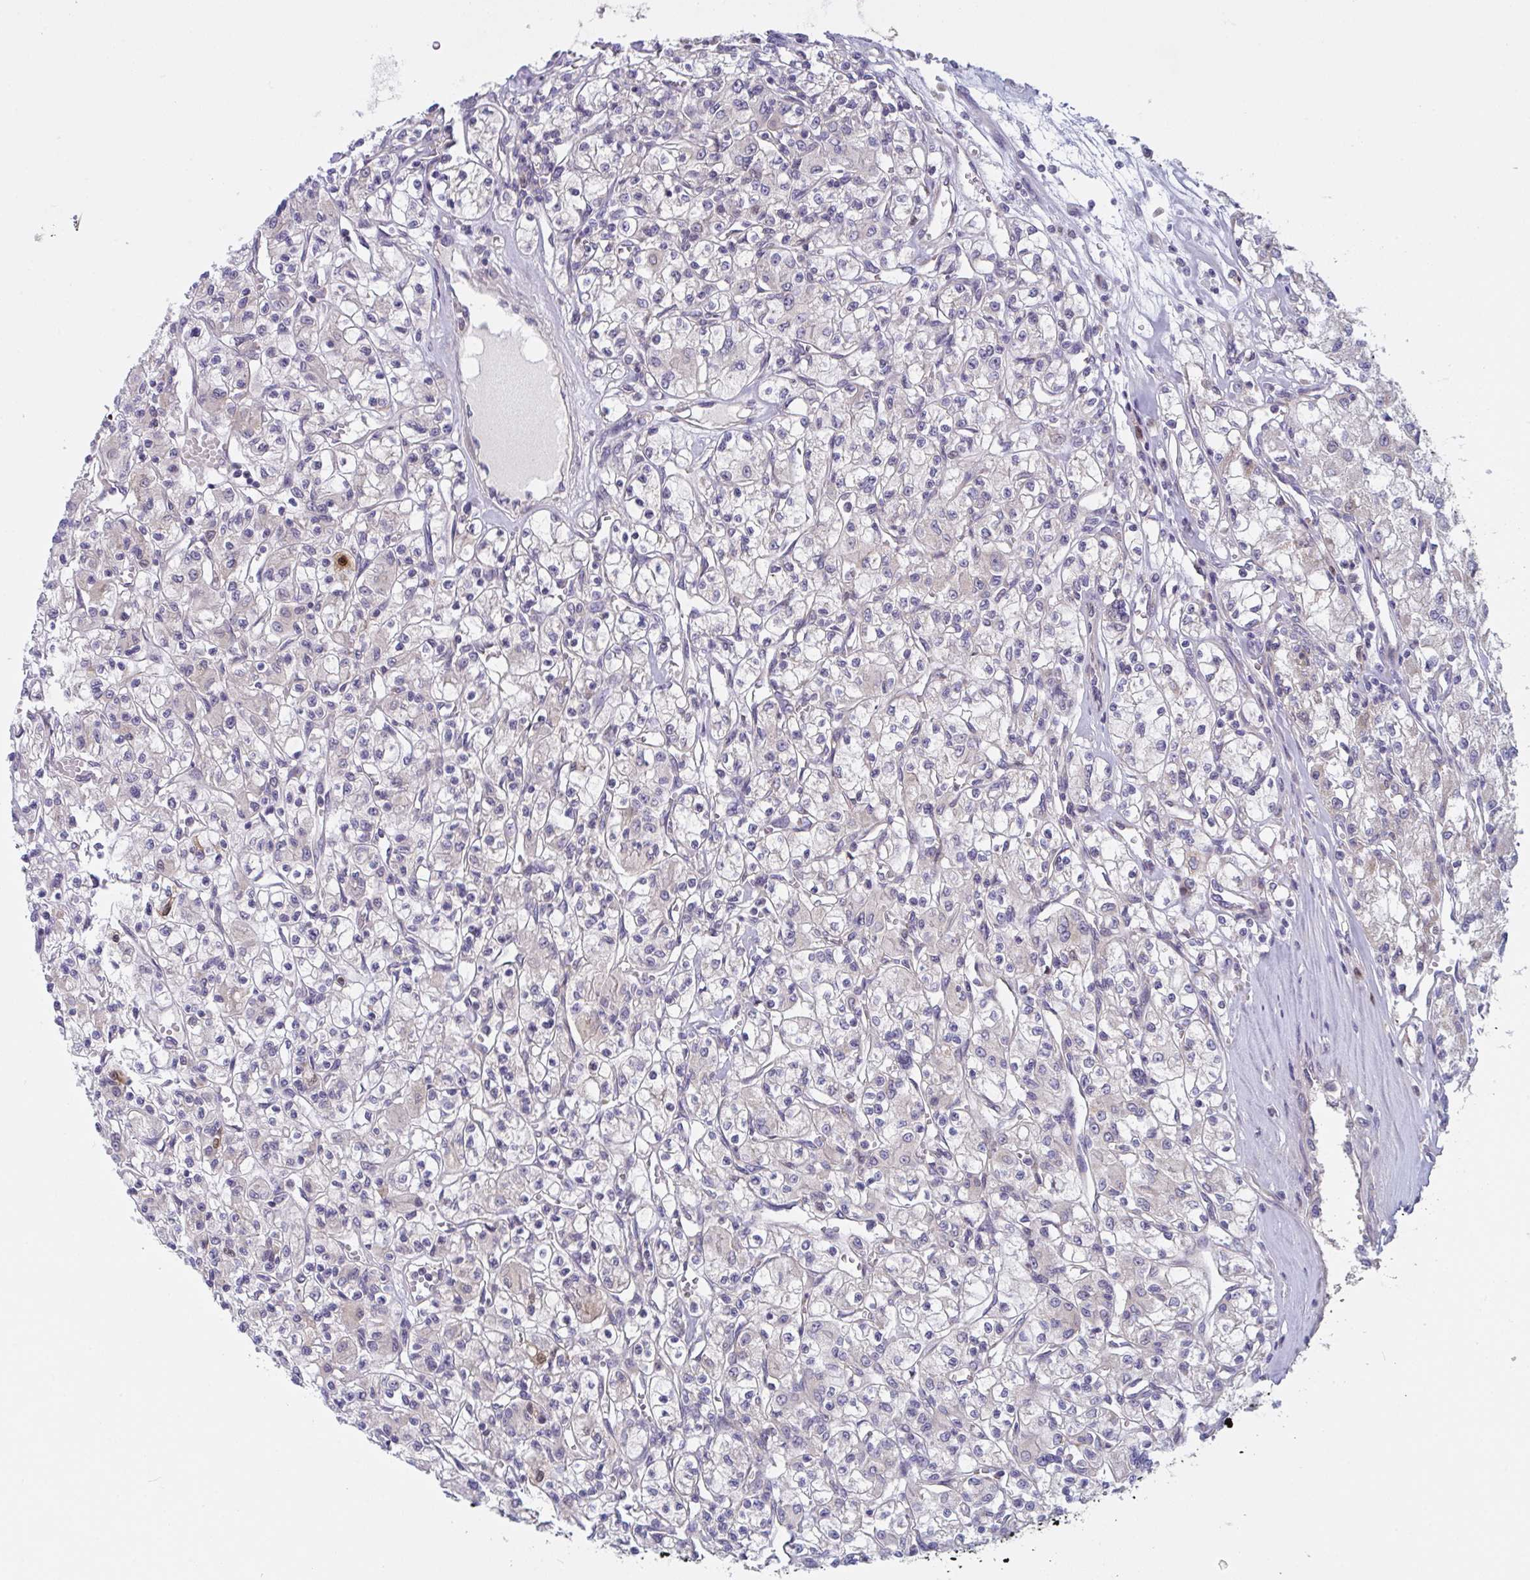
{"staining": {"intensity": "negative", "quantity": "none", "location": "none"}, "tissue": "renal cancer", "cell_type": "Tumor cells", "image_type": "cancer", "snomed": [{"axis": "morphology", "description": "Adenocarcinoma, NOS"}, {"axis": "topography", "description": "Kidney"}], "caption": "The IHC photomicrograph has no significant positivity in tumor cells of adenocarcinoma (renal) tissue. (DAB (3,3'-diaminobenzidine) immunohistochemistry with hematoxylin counter stain).", "gene": "MRPS2", "patient": {"sex": "female", "age": 59}}